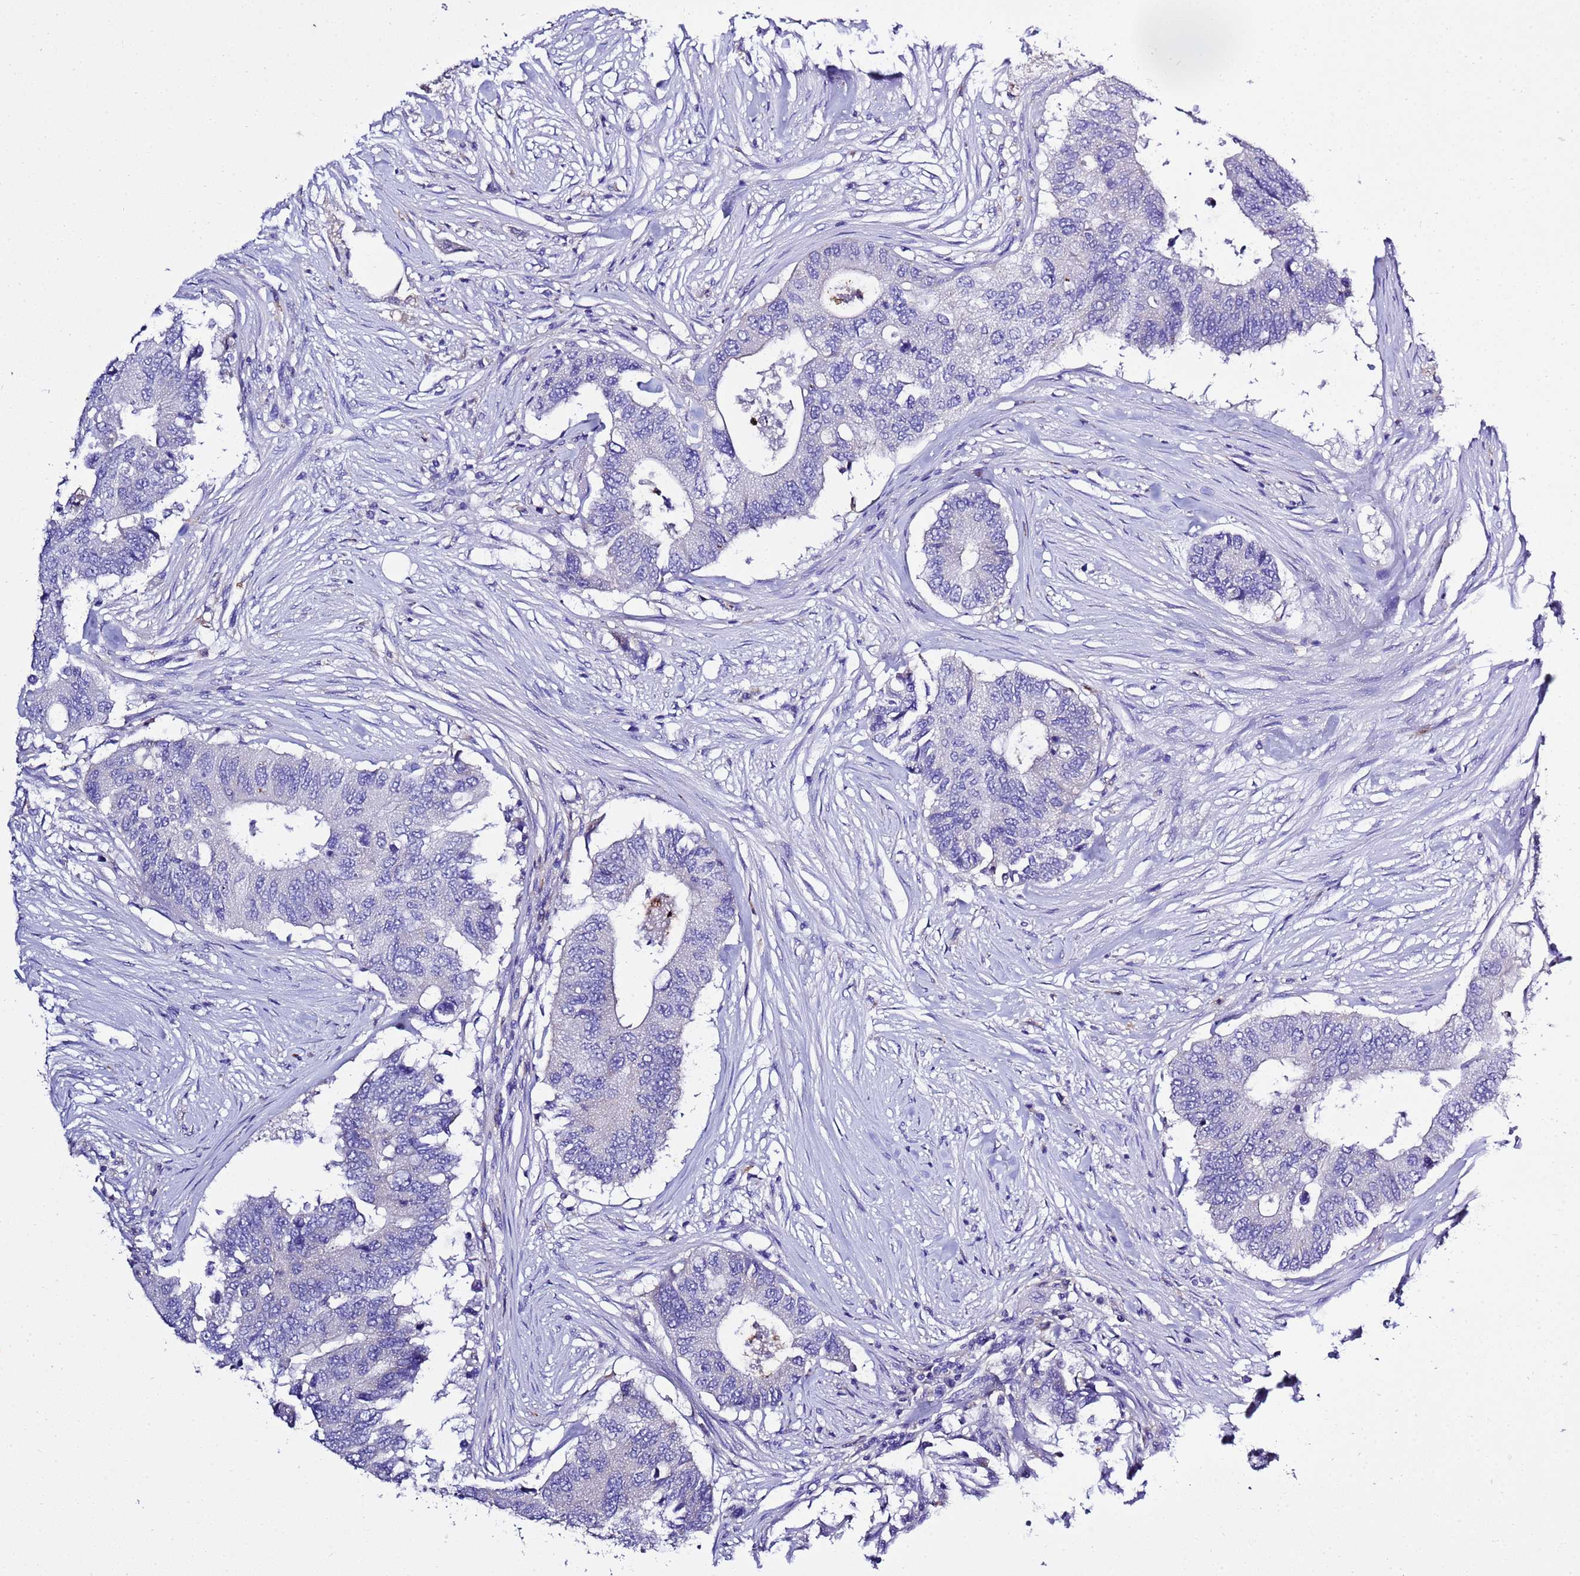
{"staining": {"intensity": "negative", "quantity": "none", "location": "none"}, "tissue": "colorectal cancer", "cell_type": "Tumor cells", "image_type": "cancer", "snomed": [{"axis": "morphology", "description": "Adenocarcinoma, NOS"}, {"axis": "topography", "description": "Colon"}], "caption": "Immunohistochemistry photomicrograph of neoplastic tissue: adenocarcinoma (colorectal) stained with DAB reveals no significant protein staining in tumor cells.", "gene": "KICS2", "patient": {"sex": "male", "age": 71}}